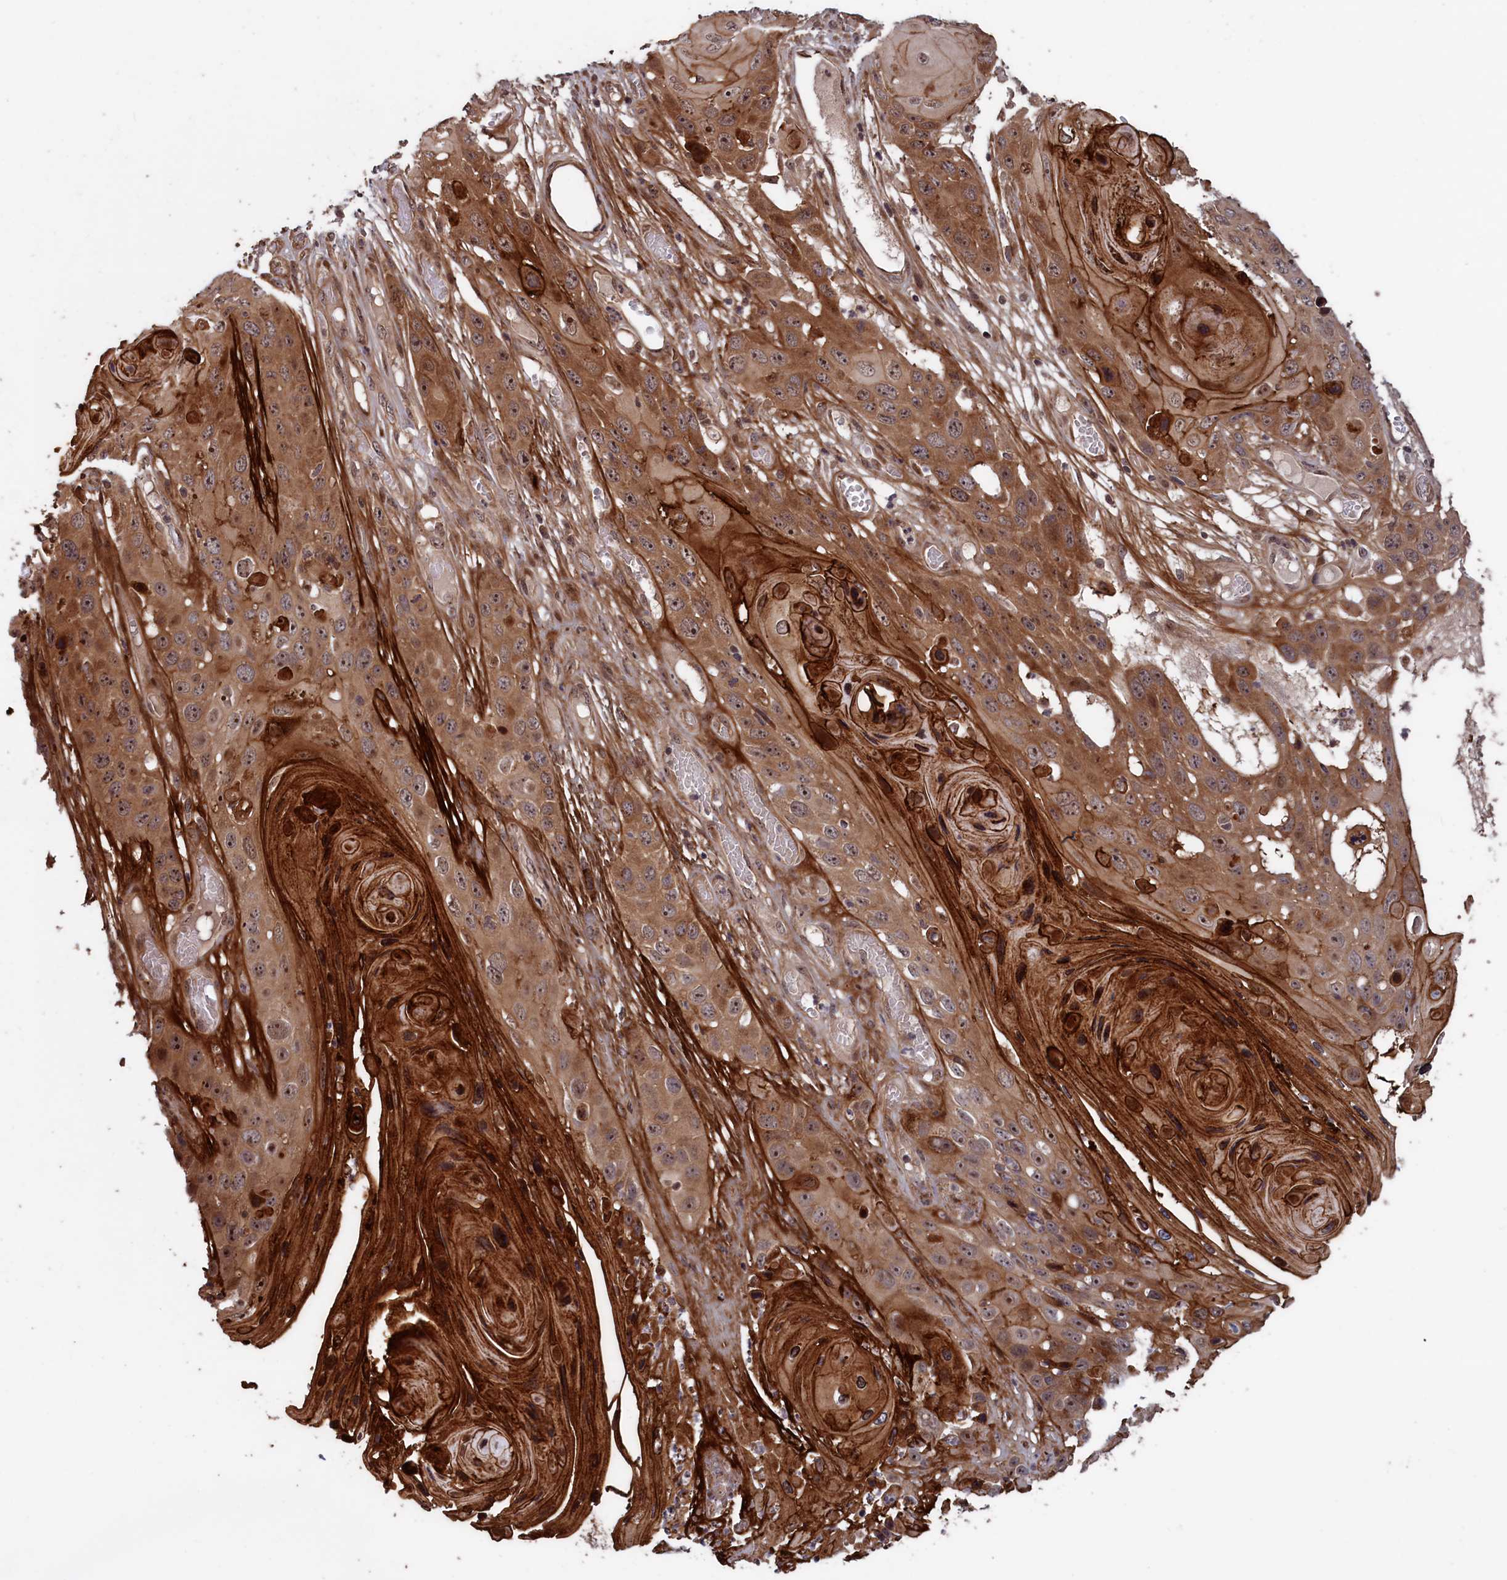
{"staining": {"intensity": "moderate", "quantity": ">75%", "location": "cytoplasmic/membranous,nuclear"}, "tissue": "skin cancer", "cell_type": "Tumor cells", "image_type": "cancer", "snomed": [{"axis": "morphology", "description": "Squamous cell carcinoma, NOS"}, {"axis": "topography", "description": "Skin"}], "caption": "Tumor cells show medium levels of moderate cytoplasmic/membranous and nuclear positivity in about >75% of cells in human squamous cell carcinoma (skin).", "gene": "LSG1", "patient": {"sex": "male", "age": 55}}